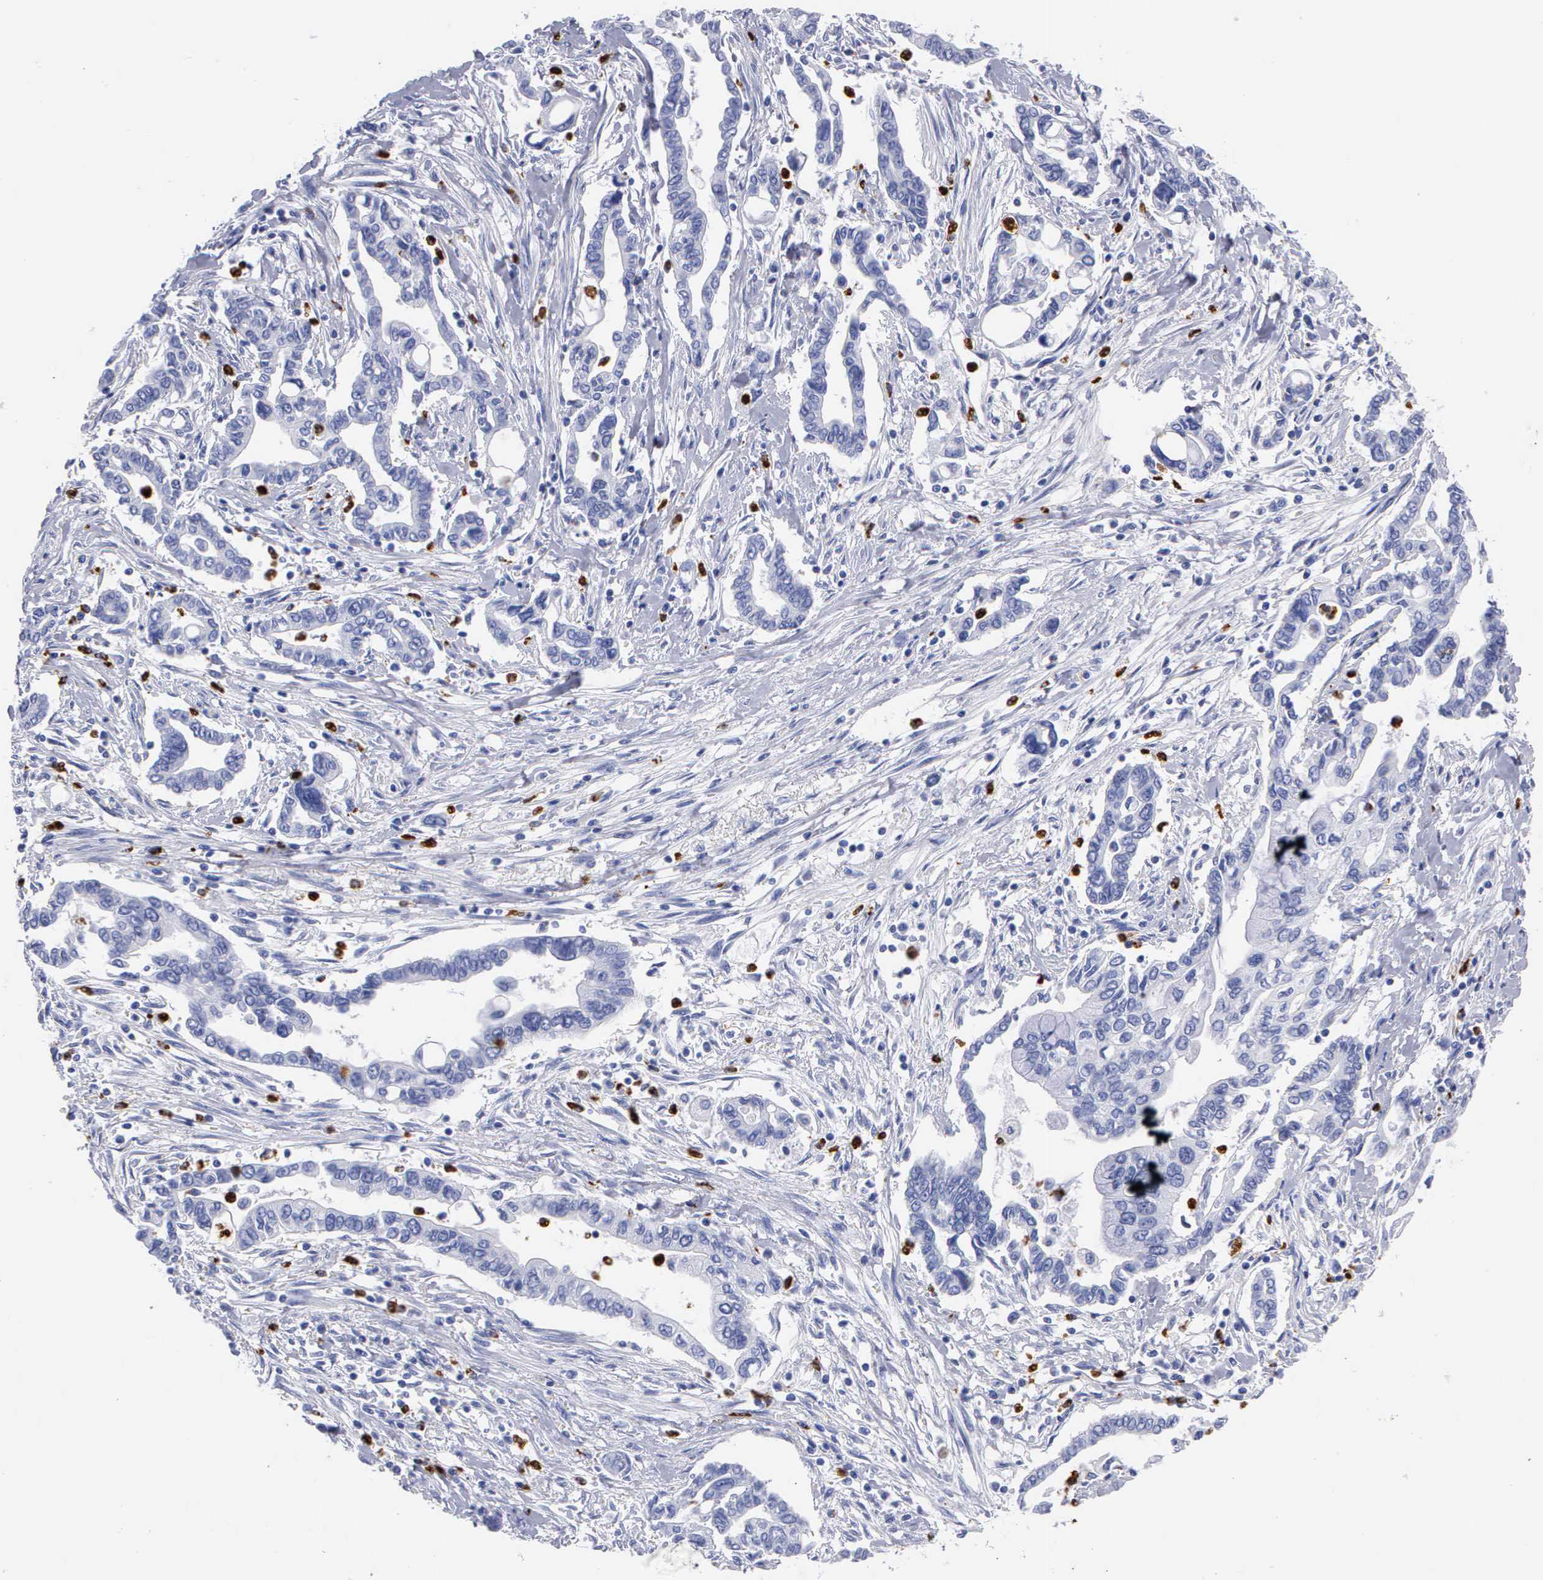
{"staining": {"intensity": "negative", "quantity": "none", "location": "none"}, "tissue": "pancreatic cancer", "cell_type": "Tumor cells", "image_type": "cancer", "snomed": [{"axis": "morphology", "description": "Adenocarcinoma, NOS"}, {"axis": "topography", "description": "Pancreas"}], "caption": "The immunohistochemistry (IHC) histopathology image has no significant staining in tumor cells of adenocarcinoma (pancreatic) tissue.", "gene": "CTSG", "patient": {"sex": "female", "age": 57}}